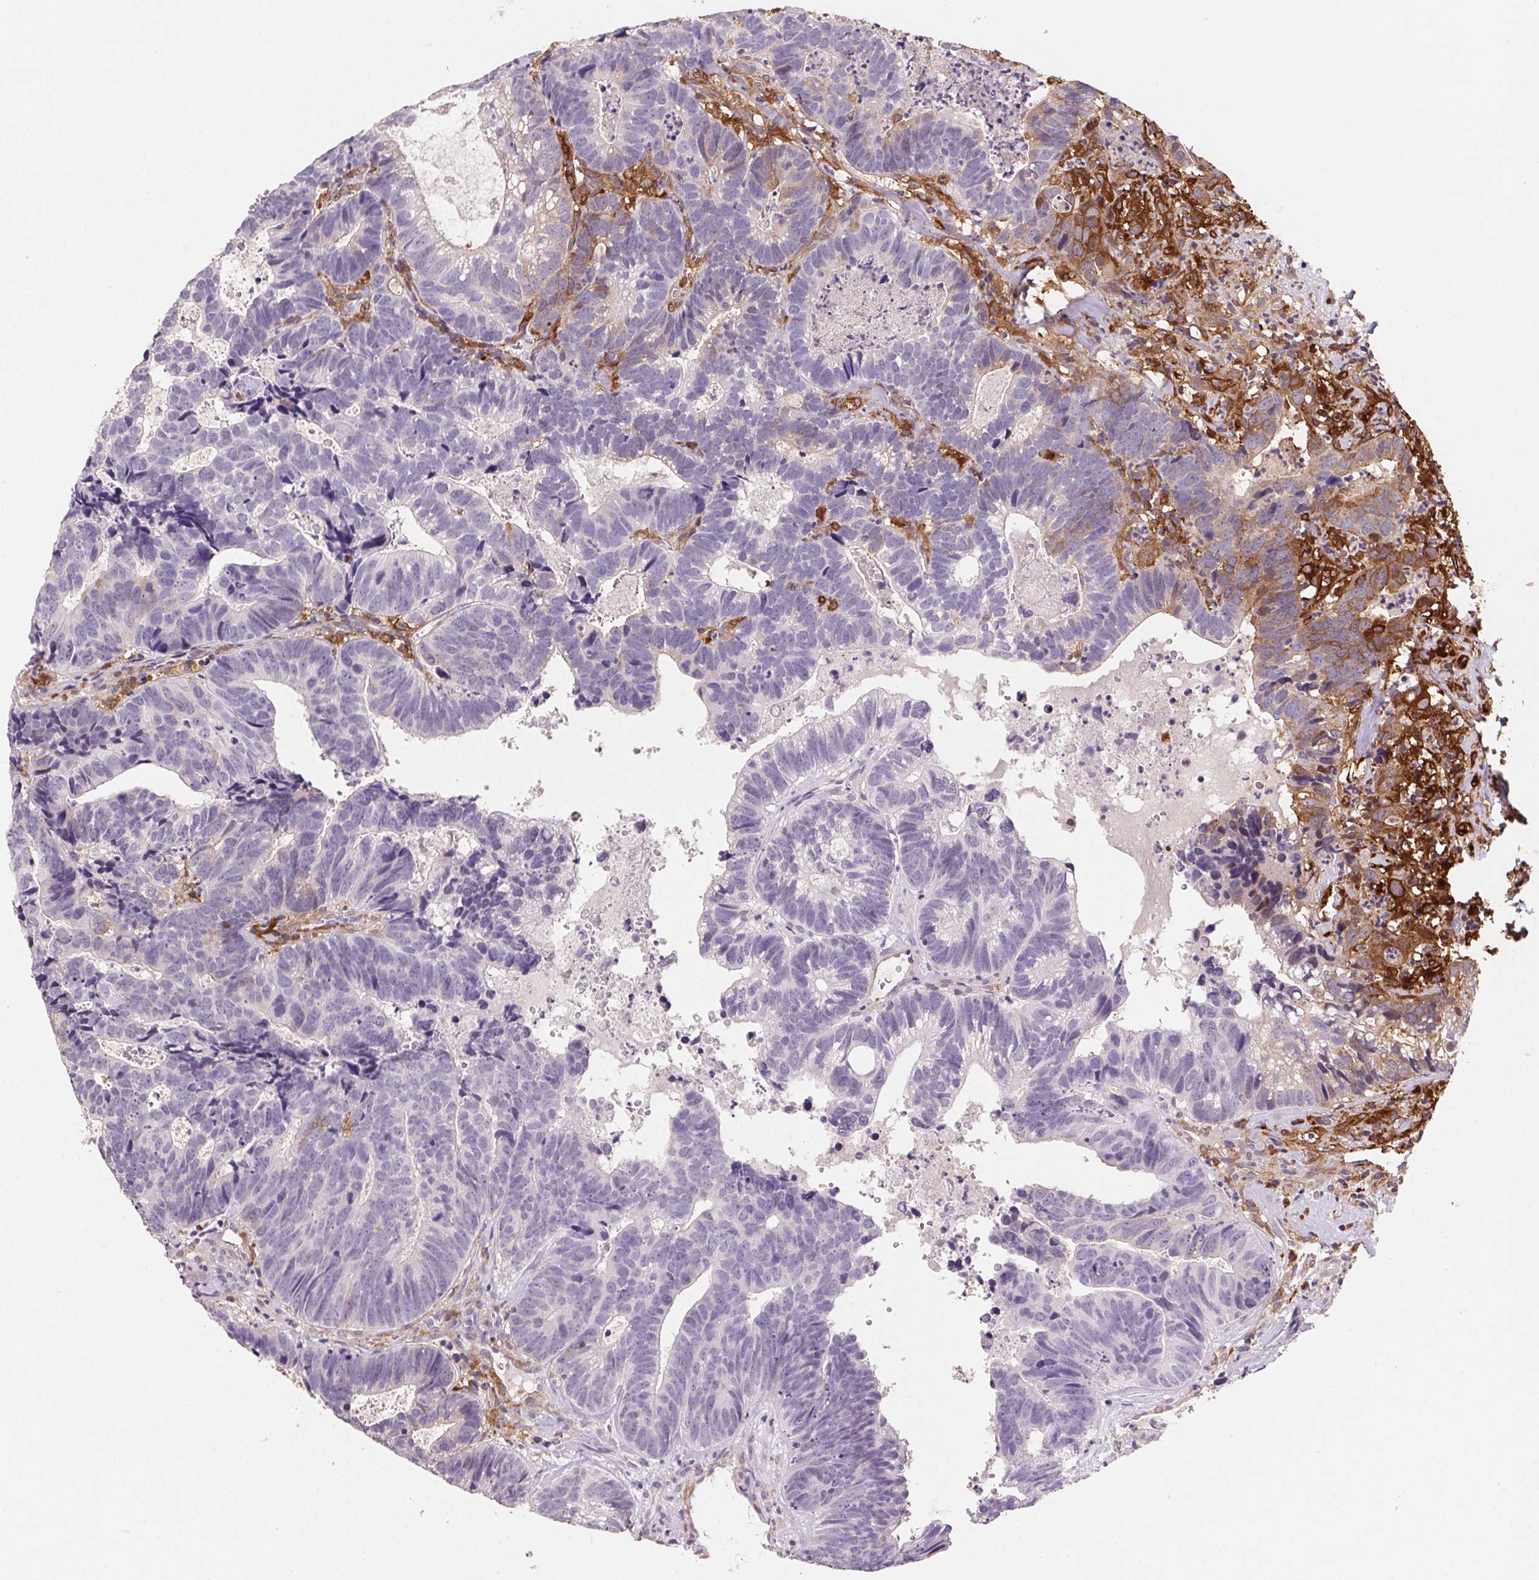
{"staining": {"intensity": "negative", "quantity": "none", "location": "none"}, "tissue": "head and neck cancer", "cell_type": "Tumor cells", "image_type": "cancer", "snomed": [{"axis": "morphology", "description": "Adenocarcinoma, NOS"}, {"axis": "topography", "description": "Head-Neck"}], "caption": "Immunohistochemistry (IHC) histopathology image of human head and neck cancer (adenocarcinoma) stained for a protein (brown), which reveals no positivity in tumor cells.", "gene": "GBP1", "patient": {"sex": "male", "age": 62}}